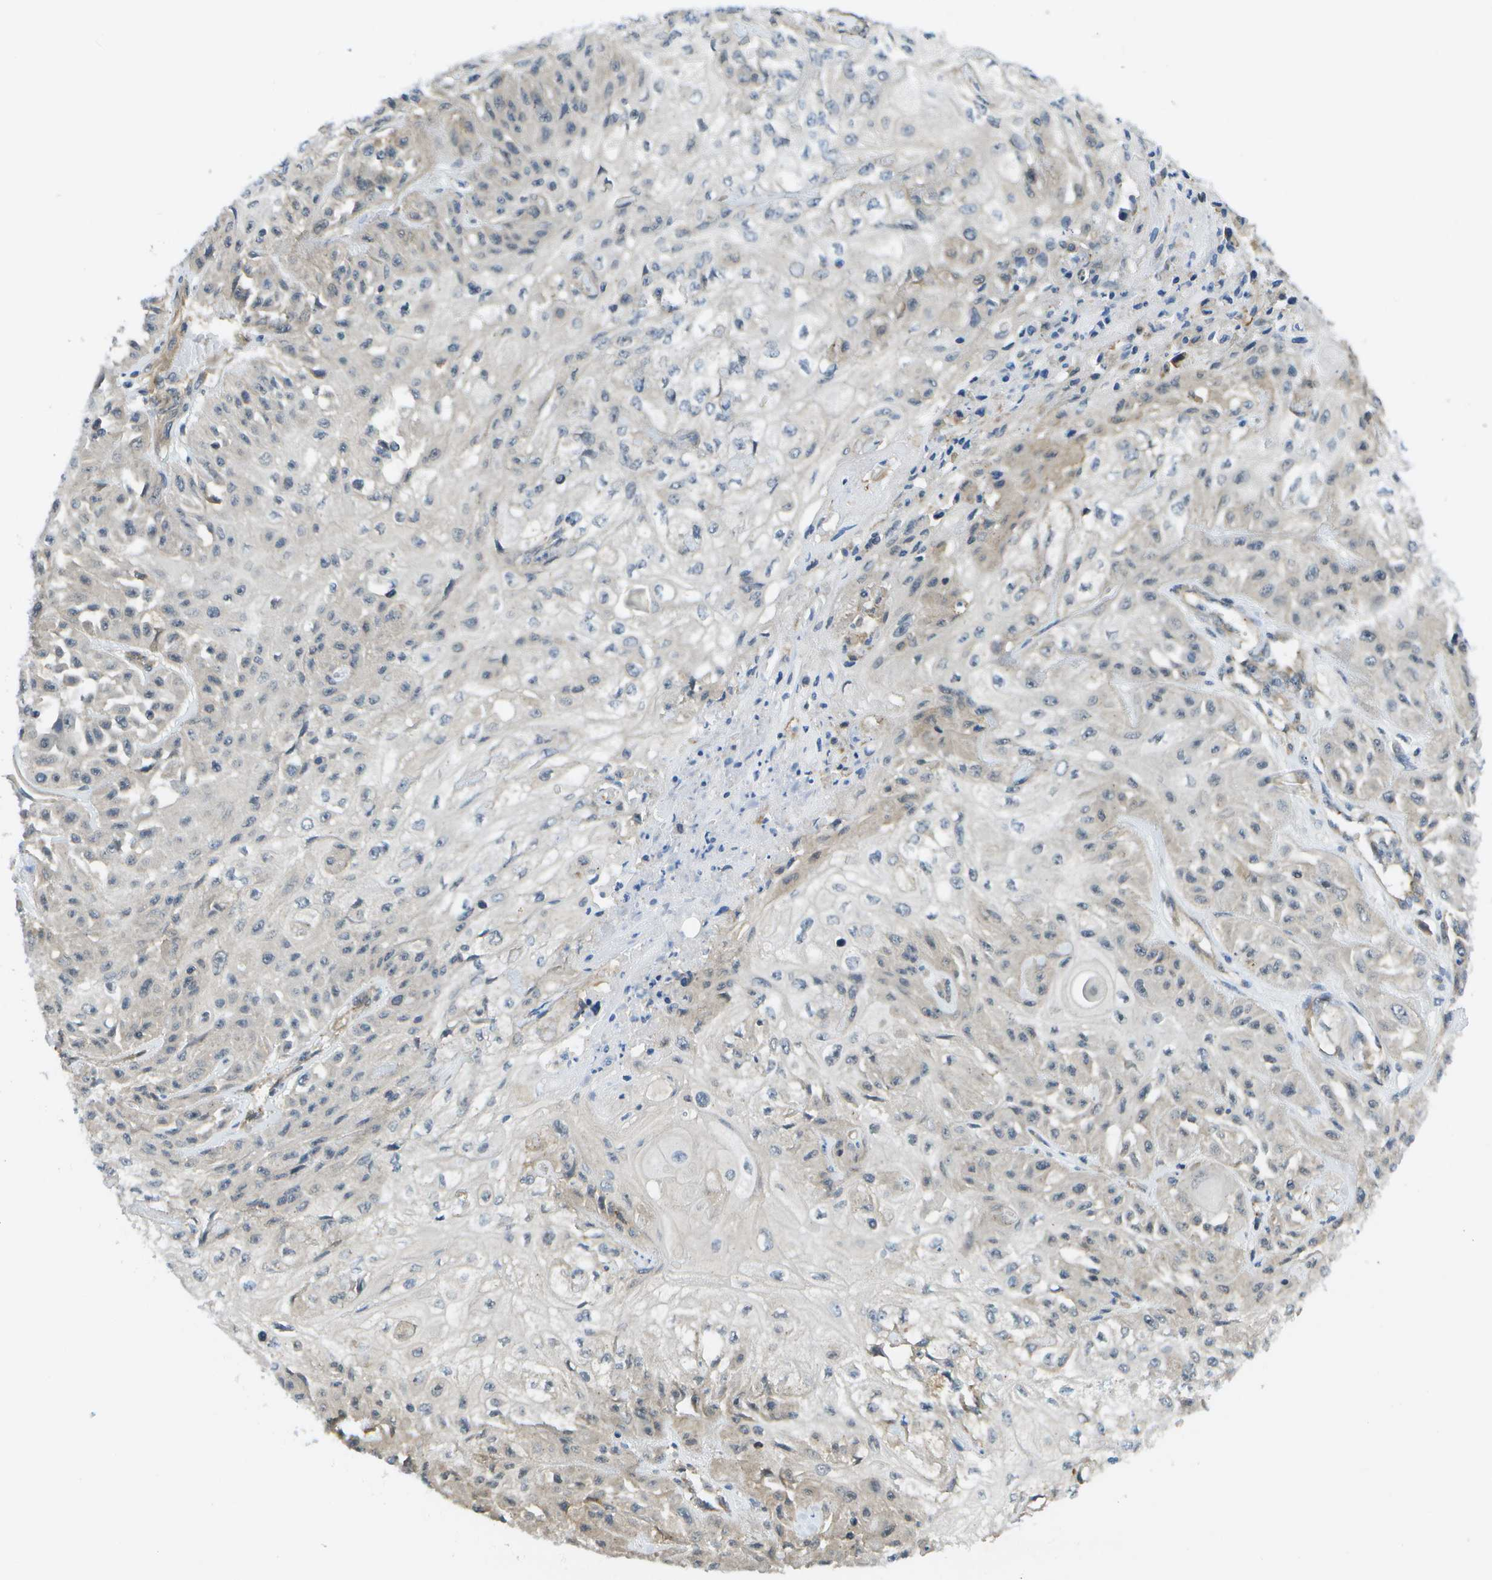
{"staining": {"intensity": "negative", "quantity": "none", "location": "none"}, "tissue": "skin cancer", "cell_type": "Tumor cells", "image_type": "cancer", "snomed": [{"axis": "morphology", "description": "Squamous cell carcinoma, NOS"}, {"axis": "morphology", "description": "Squamous cell carcinoma, metastatic, NOS"}, {"axis": "topography", "description": "Skin"}, {"axis": "topography", "description": "Lymph node"}], "caption": "Micrograph shows no protein staining in tumor cells of skin squamous cell carcinoma tissue.", "gene": "KIAA0040", "patient": {"sex": "male", "age": 75}}